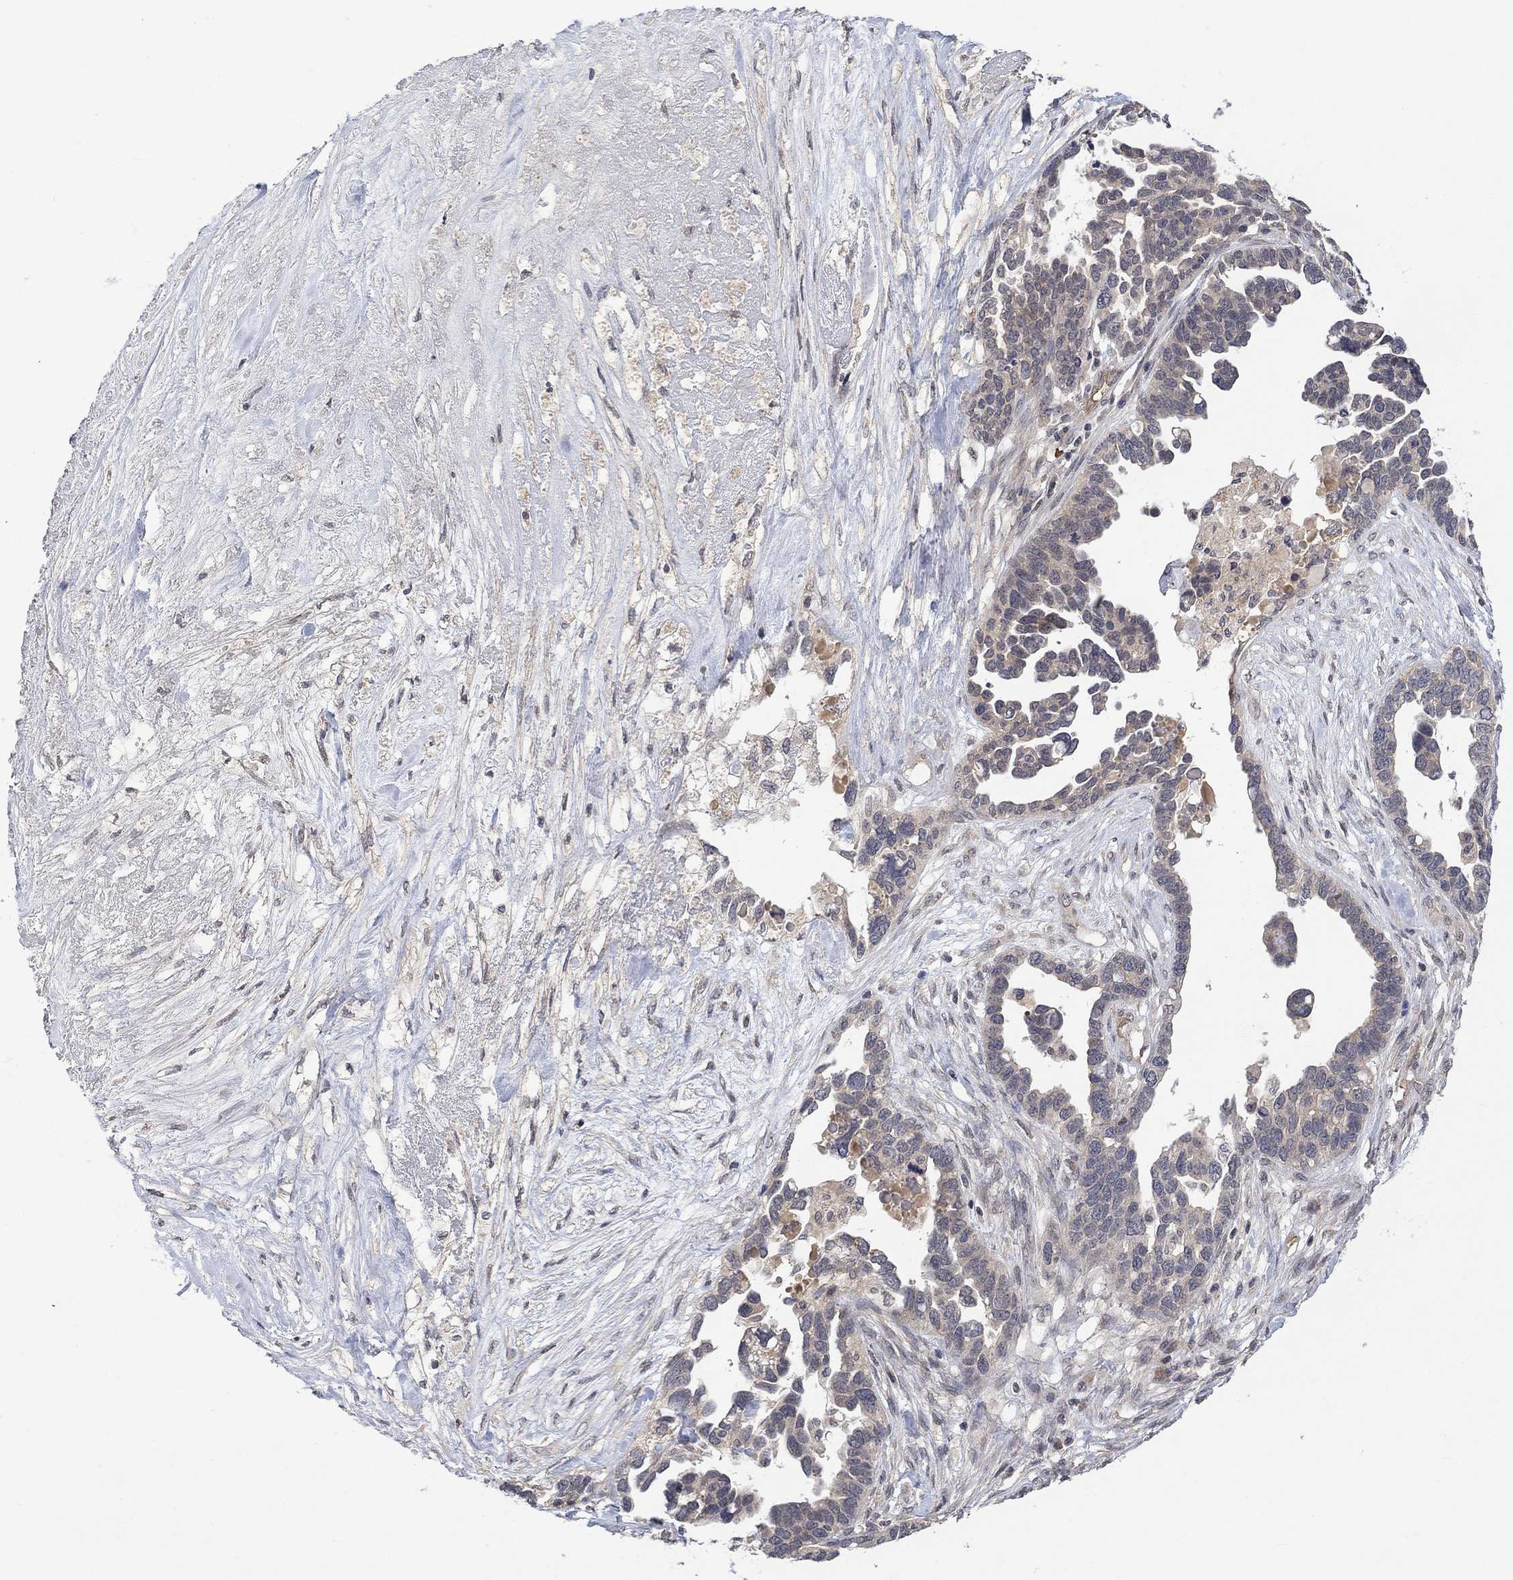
{"staining": {"intensity": "weak", "quantity": "<25%", "location": "cytoplasmic/membranous"}, "tissue": "ovarian cancer", "cell_type": "Tumor cells", "image_type": "cancer", "snomed": [{"axis": "morphology", "description": "Cystadenocarcinoma, serous, NOS"}, {"axis": "topography", "description": "Ovary"}], "caption": "Serous cystadenocarcinoma (ovarian) stained for a protein using immunohistochemistry (IHC) shows no staining tumor cells.", "gene": "GRIN2D", "patient": {"sex": "female", "age": 54}}